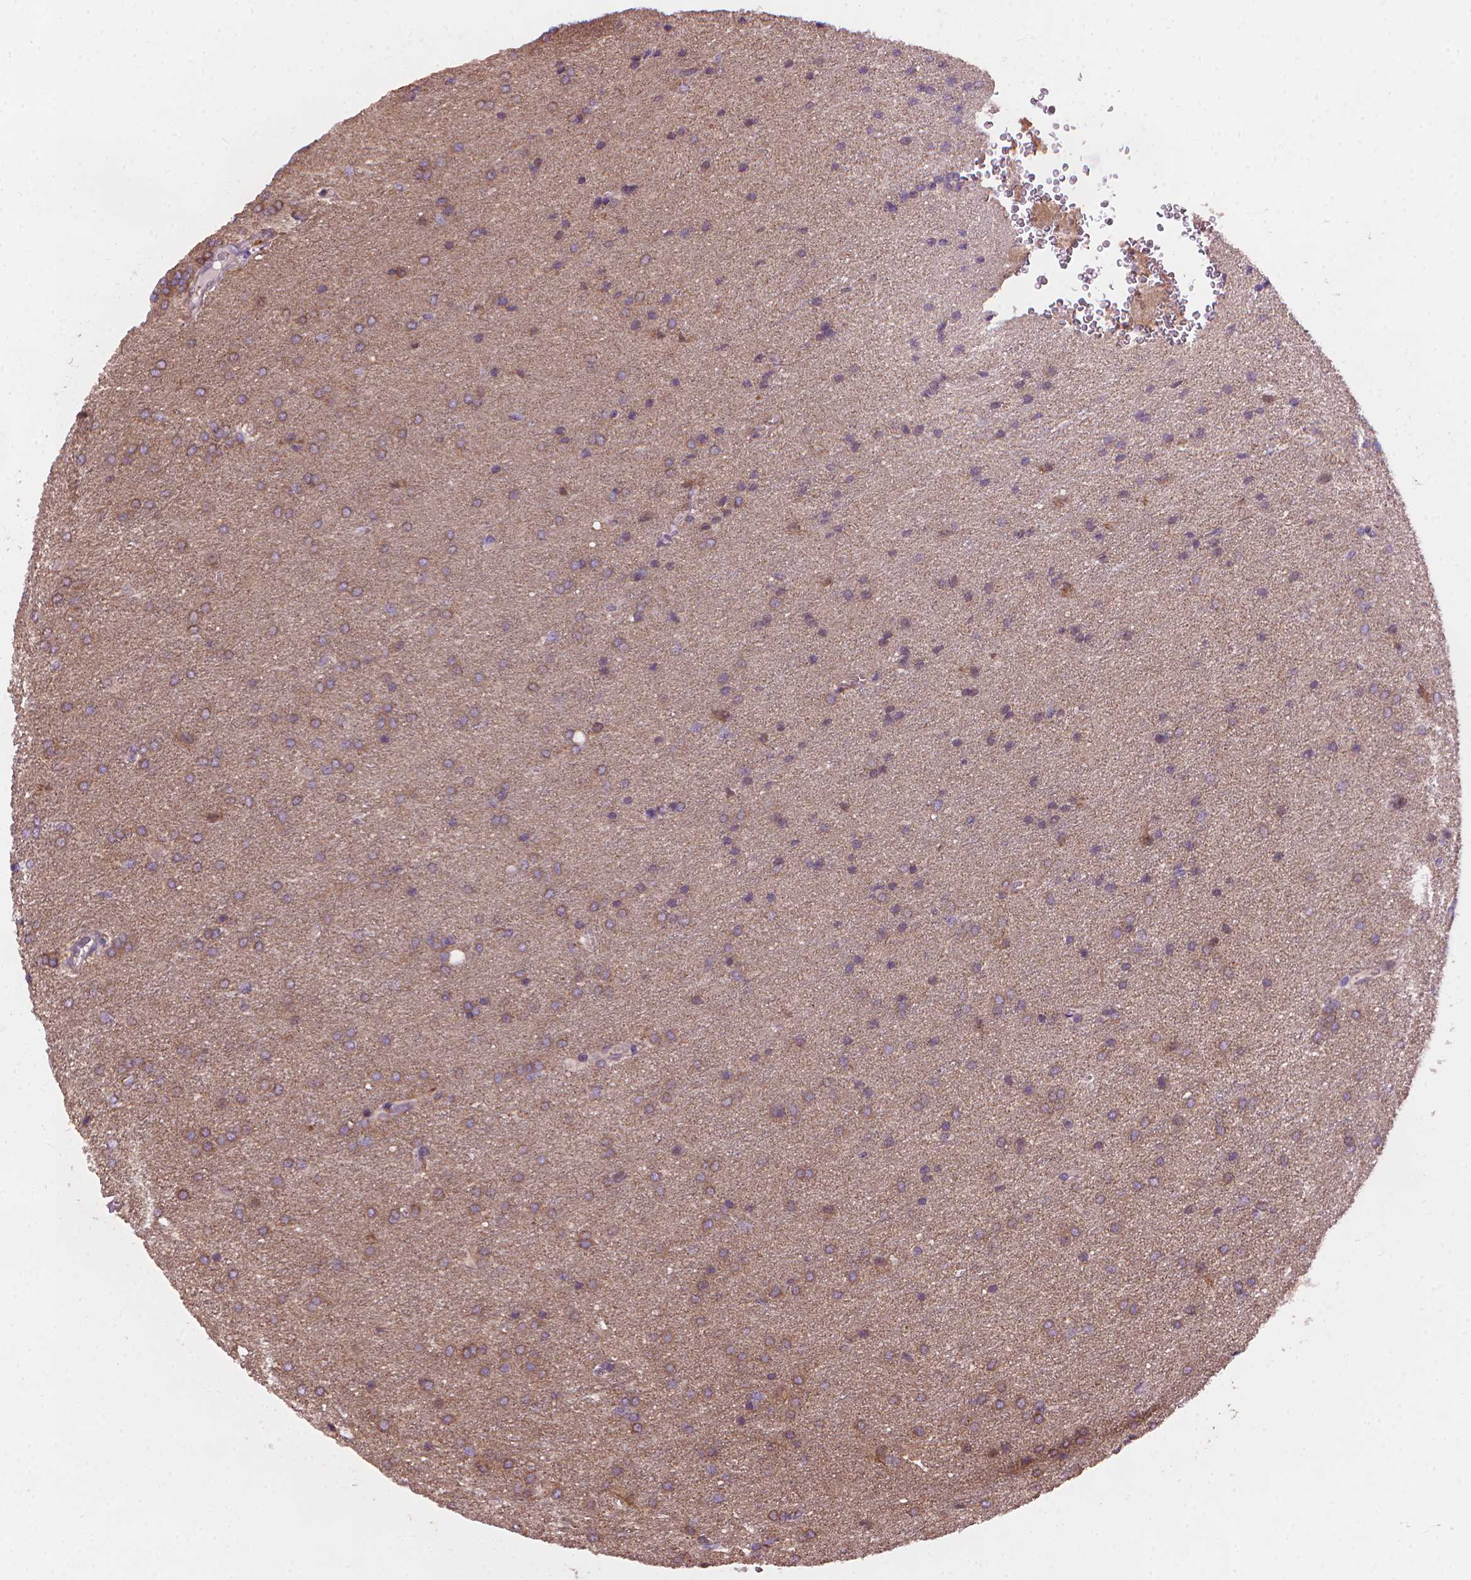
{"staining": {"intensity": "weak", "quantity": "25%-75%", "location": "cytoplasmic/membranous"}, "tissue": "glioma", "cell_type": "Tumor cells", "image_type": "cancer", "snomed": [{"axis": "morphology", "description": "Glioma, malignant, Low grade"}, {"axis": "topography", "description": "Brain"}], "caption": "A brown stain labels weak cytoplasmic/membranous staining of a protein in human glioma tumor cells.", "gene": "AMMECR1", "patient": {"sex": "female", "age": 32}}